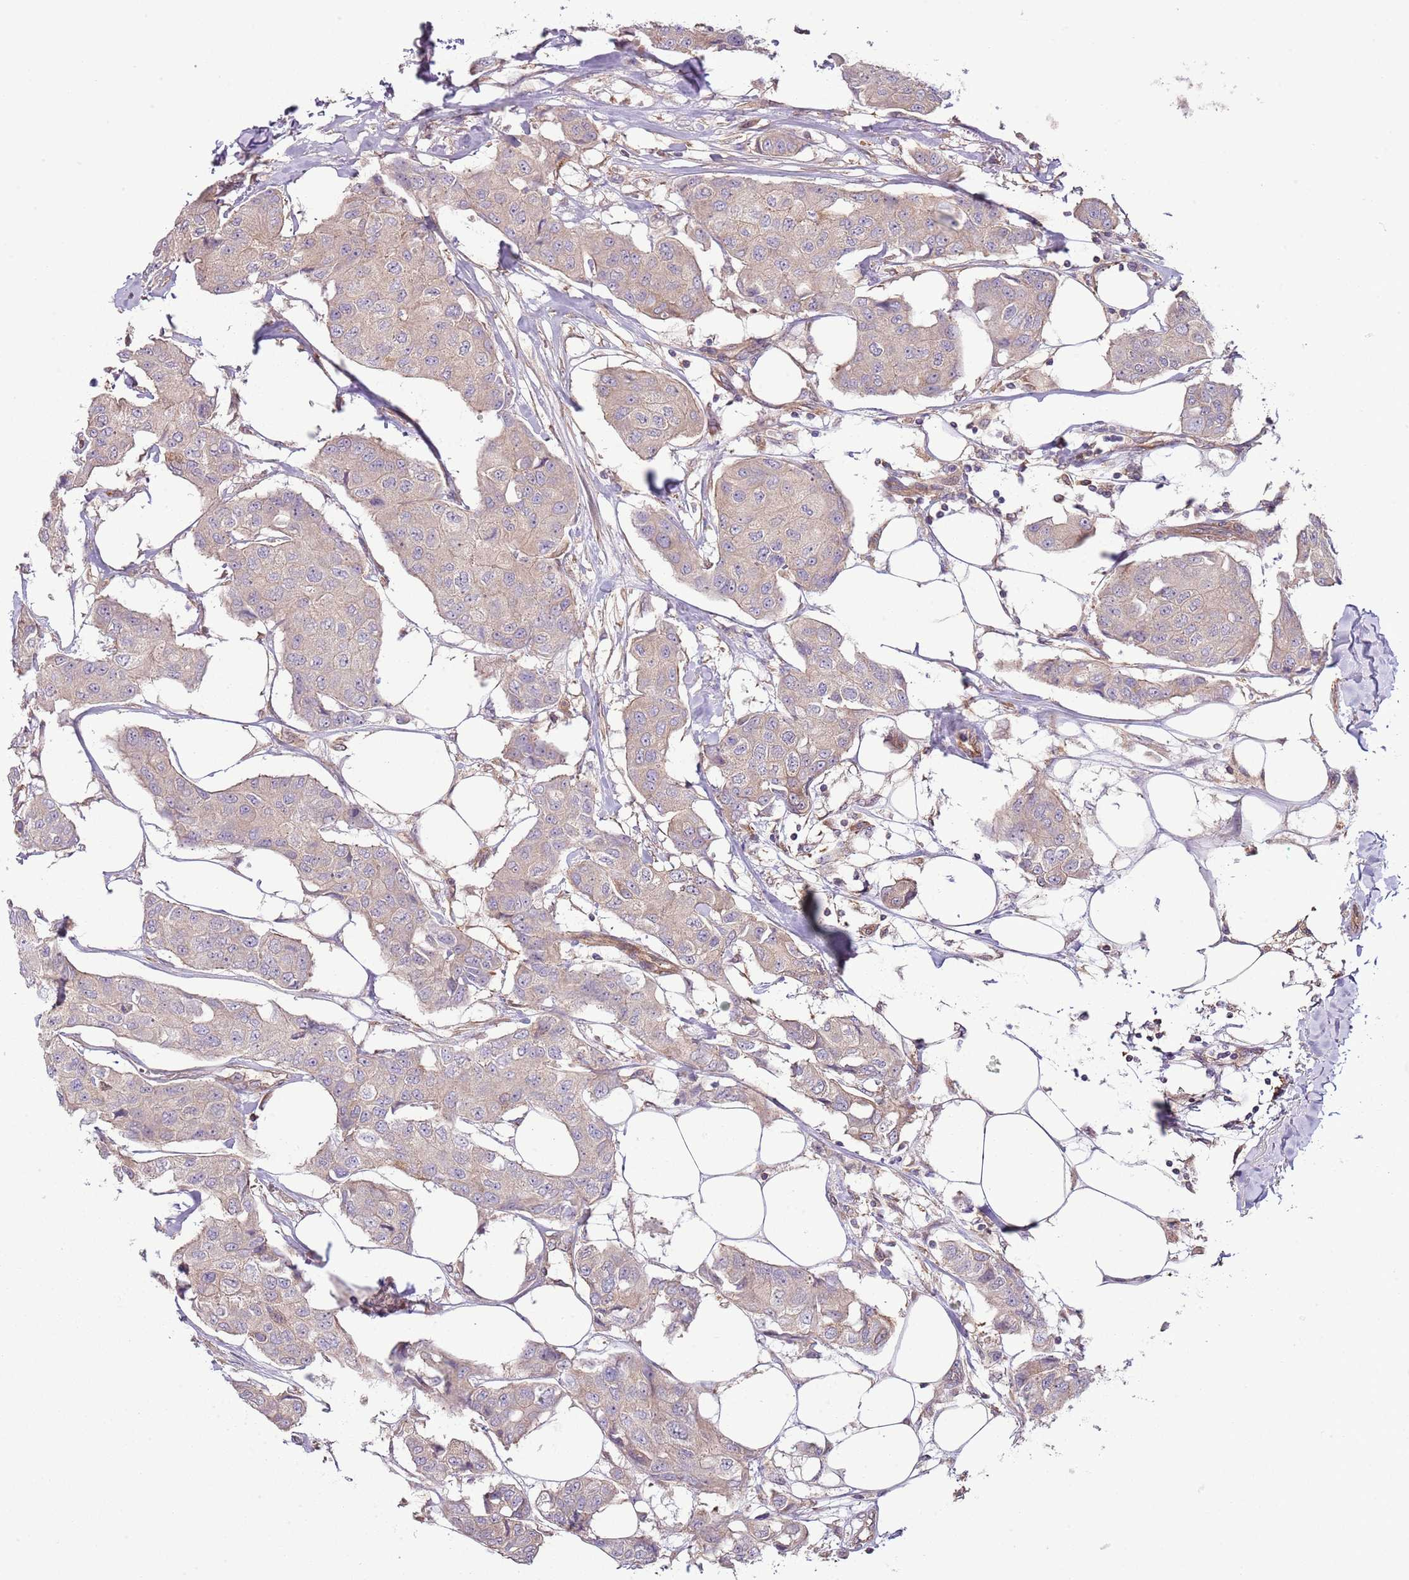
{"staining": {"intensity": "weak", "quantity": "<25%", "location": "cytoplasmic/membranous"}, "tissue": "breast cancer", "cell_type": "Tumor cells", "image_type": "cancer", "snomed": [{"axis": "morphology", "description": "Duct carcinoma"}, {"axis": "topography", "description": "Breast"}], "caption": "Immunohistochemical staining of human breast cancer (invasive ductal carcinoma) reveals no significant staining in tumor cells.", "gene": "LPIN2", "patient": {"sex": "female", "age": 80}}